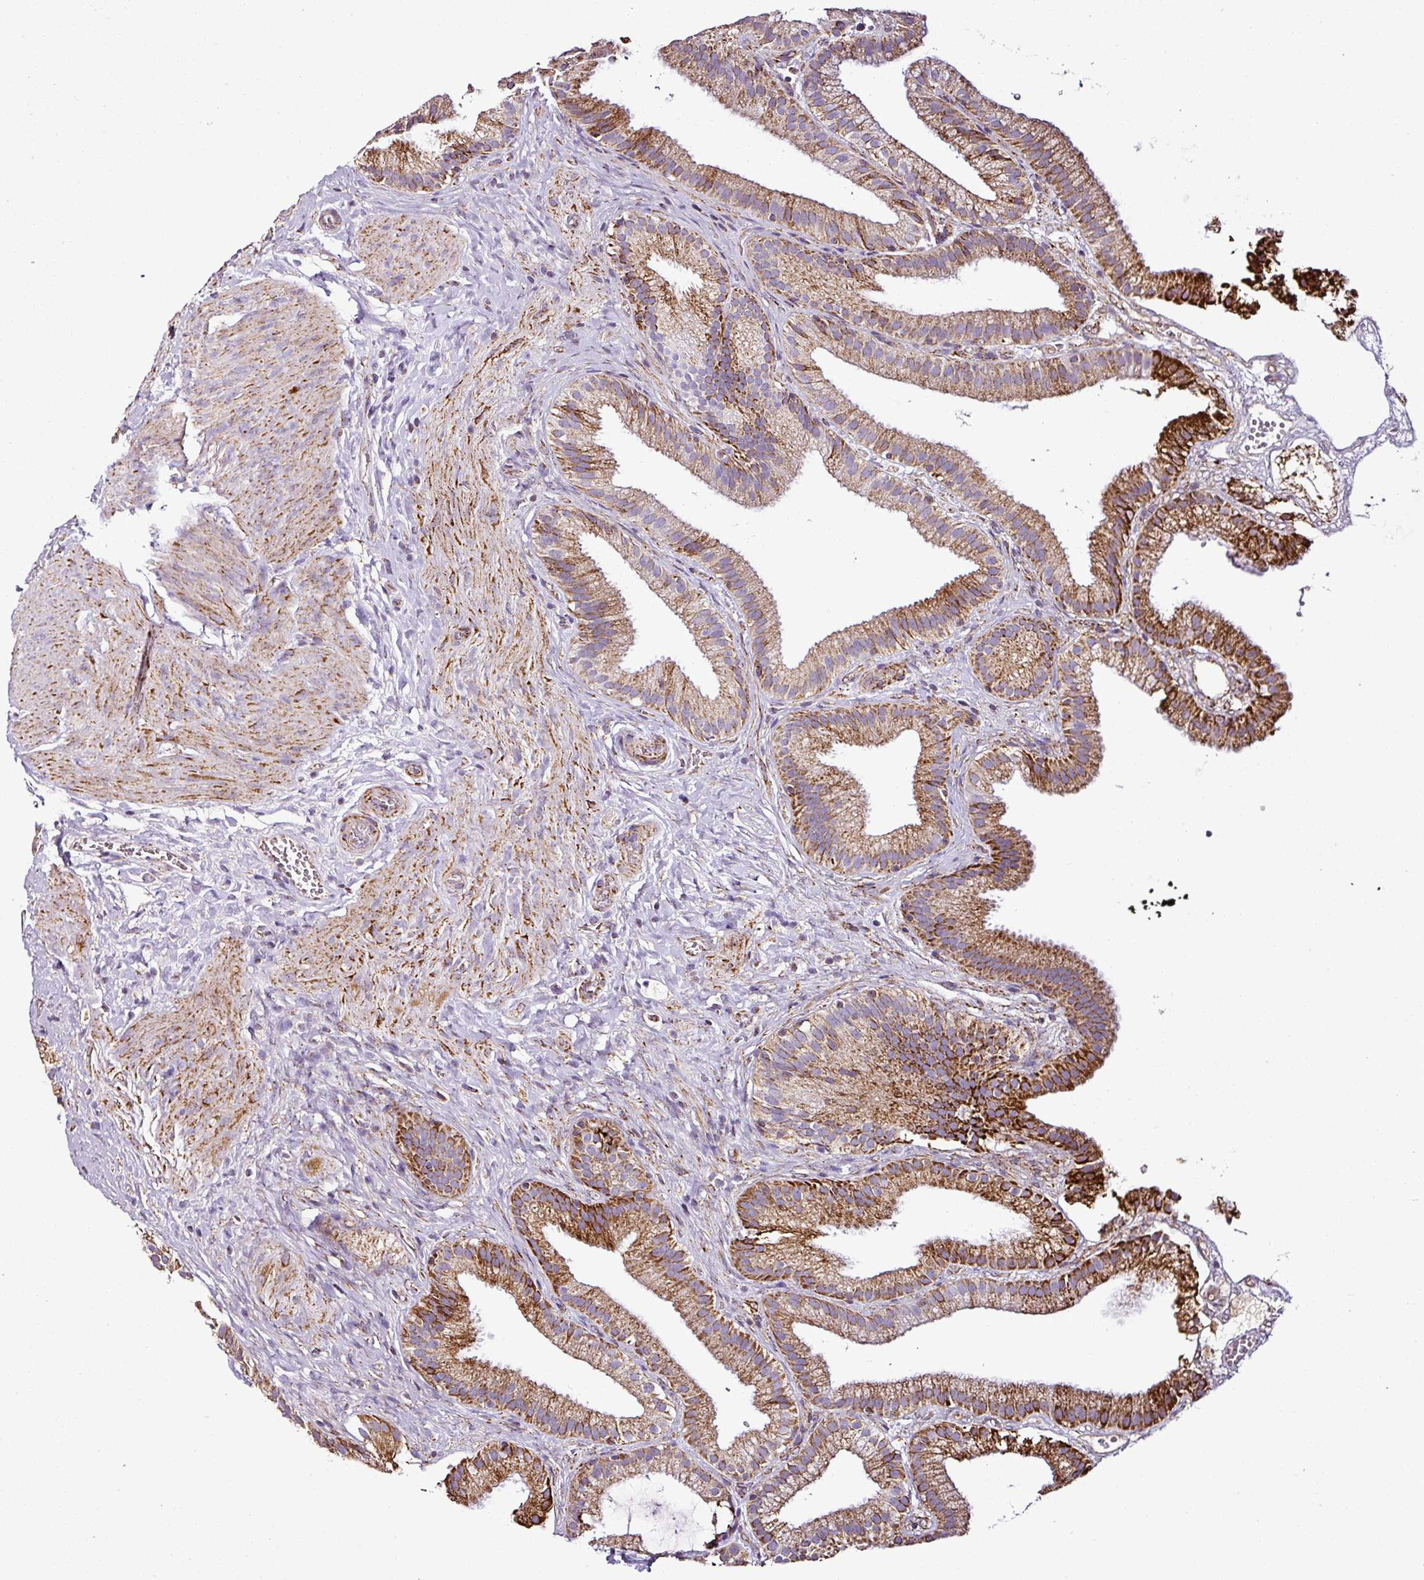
{"staining": {"intensity": "strong", "quantity": ">75%", "location": "cytoplasmic/membranous"}, "tissue": "gallbladder", "cell_type": "Glandular cells", "image_type": "normal", "snomed": [{"axis": "morphology", "description": "Normal tissue, NOS"}, {"axis": "topography", "description": "Gallbladder"}], "caption": "Glandular cells demonstrate strong cytoplasmic/membranous expression in about >75% of cells in unremarkable gallbladder.", "gene": "DPAGT1", "patient": {"sex": "female", "age": 63}}